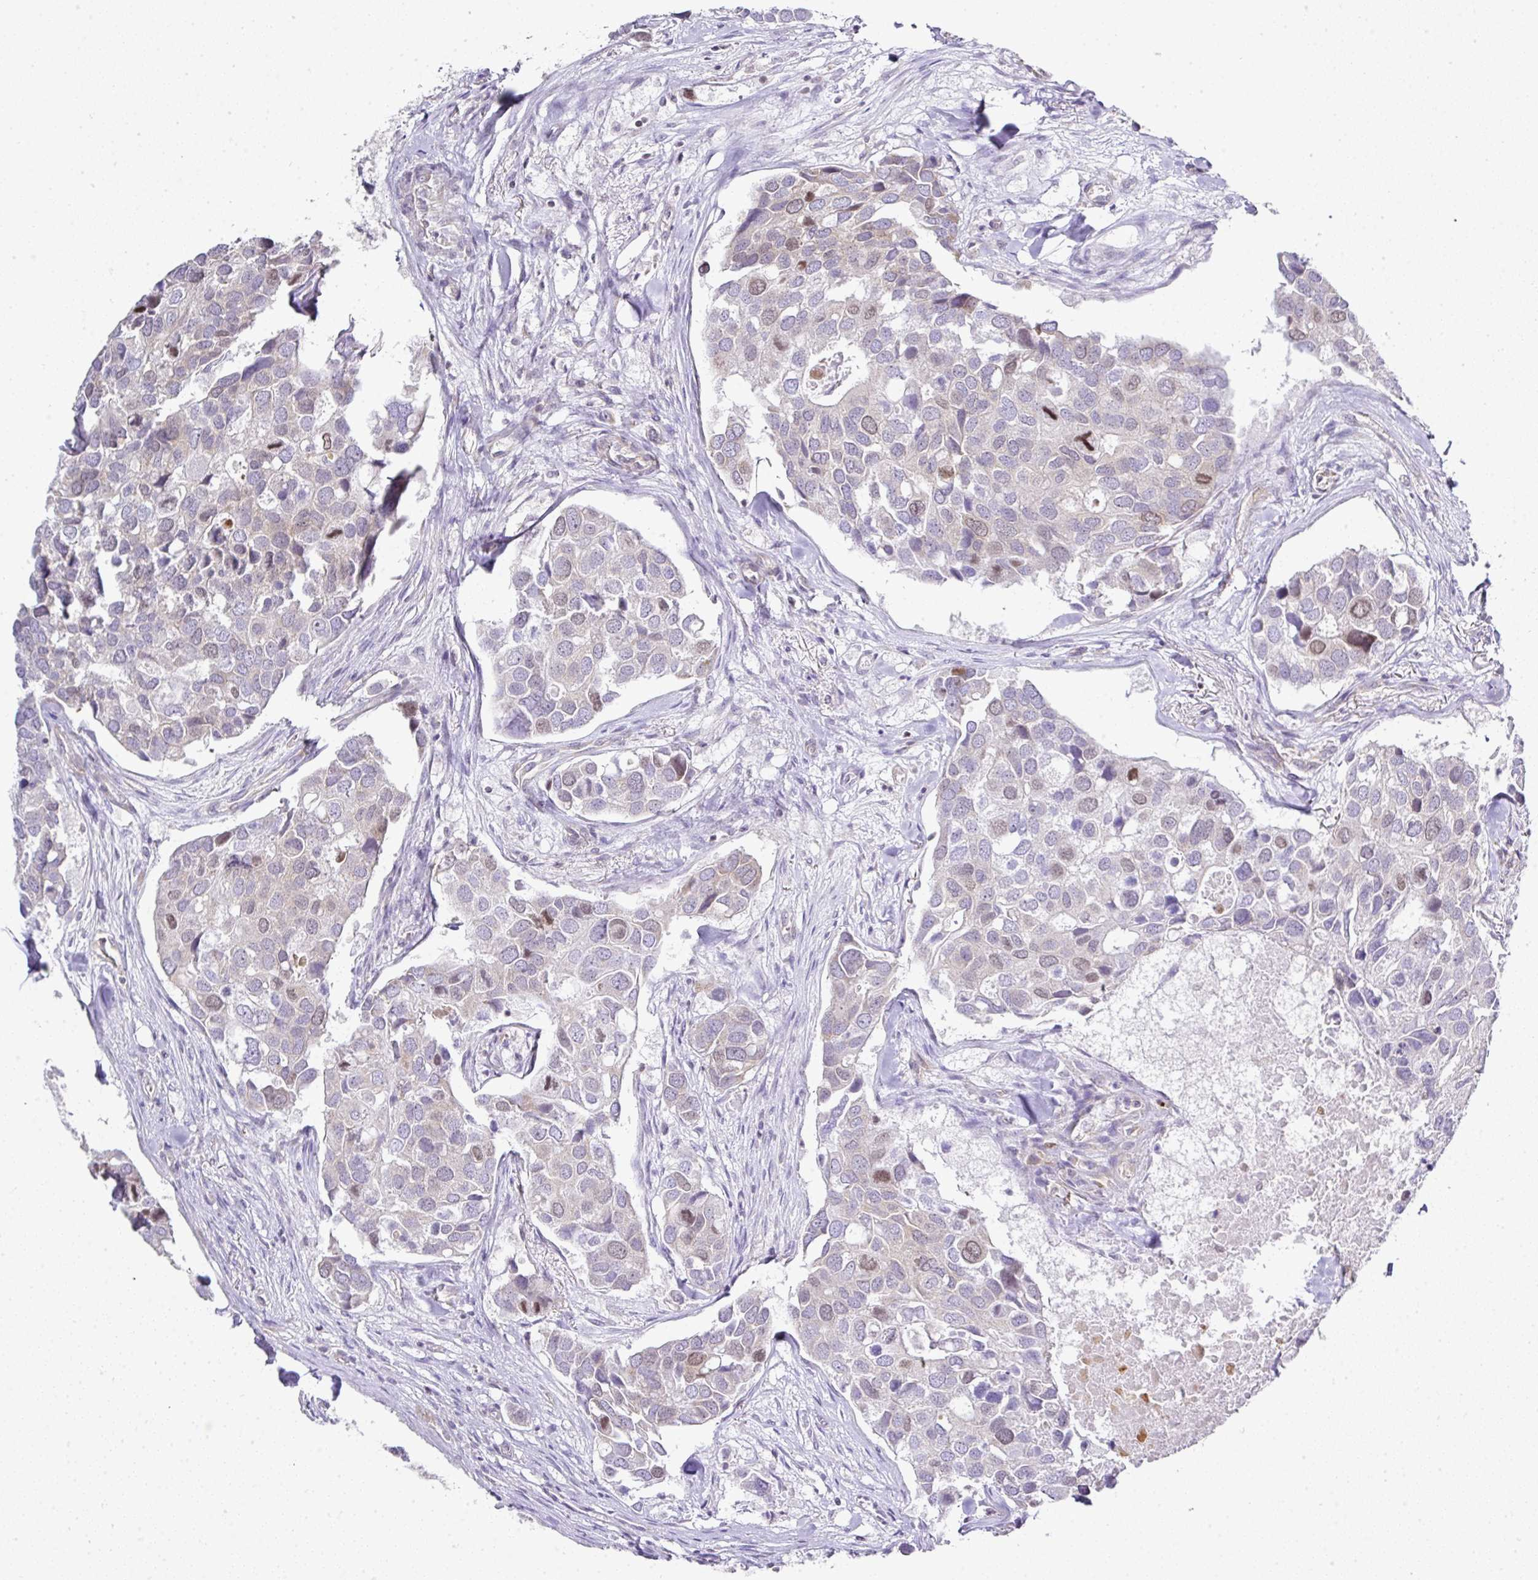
{"staining": {"intensity": "moderate", "quantity": "<25%", "location": "nuclear"}, "tissue": "breast cancer", "cell_type": "Tumor cells", "image_type": "cancer", "snomed": [{"axis": "morphology", "description": "Duct carcinoma"}, {"axis": "topography", "description": "Breast"}], "caption": "Immunohistochemistry (IHC) of breast invasive ductal carcinoma demonstrates low levels of moderate nuclear positivity in approximately <25% of tumor cells. (Brightfield microscopy of DAB IHC at high magnification).", "gene": "FAM32A", "patient": {"sex": "female", "age": 83}}